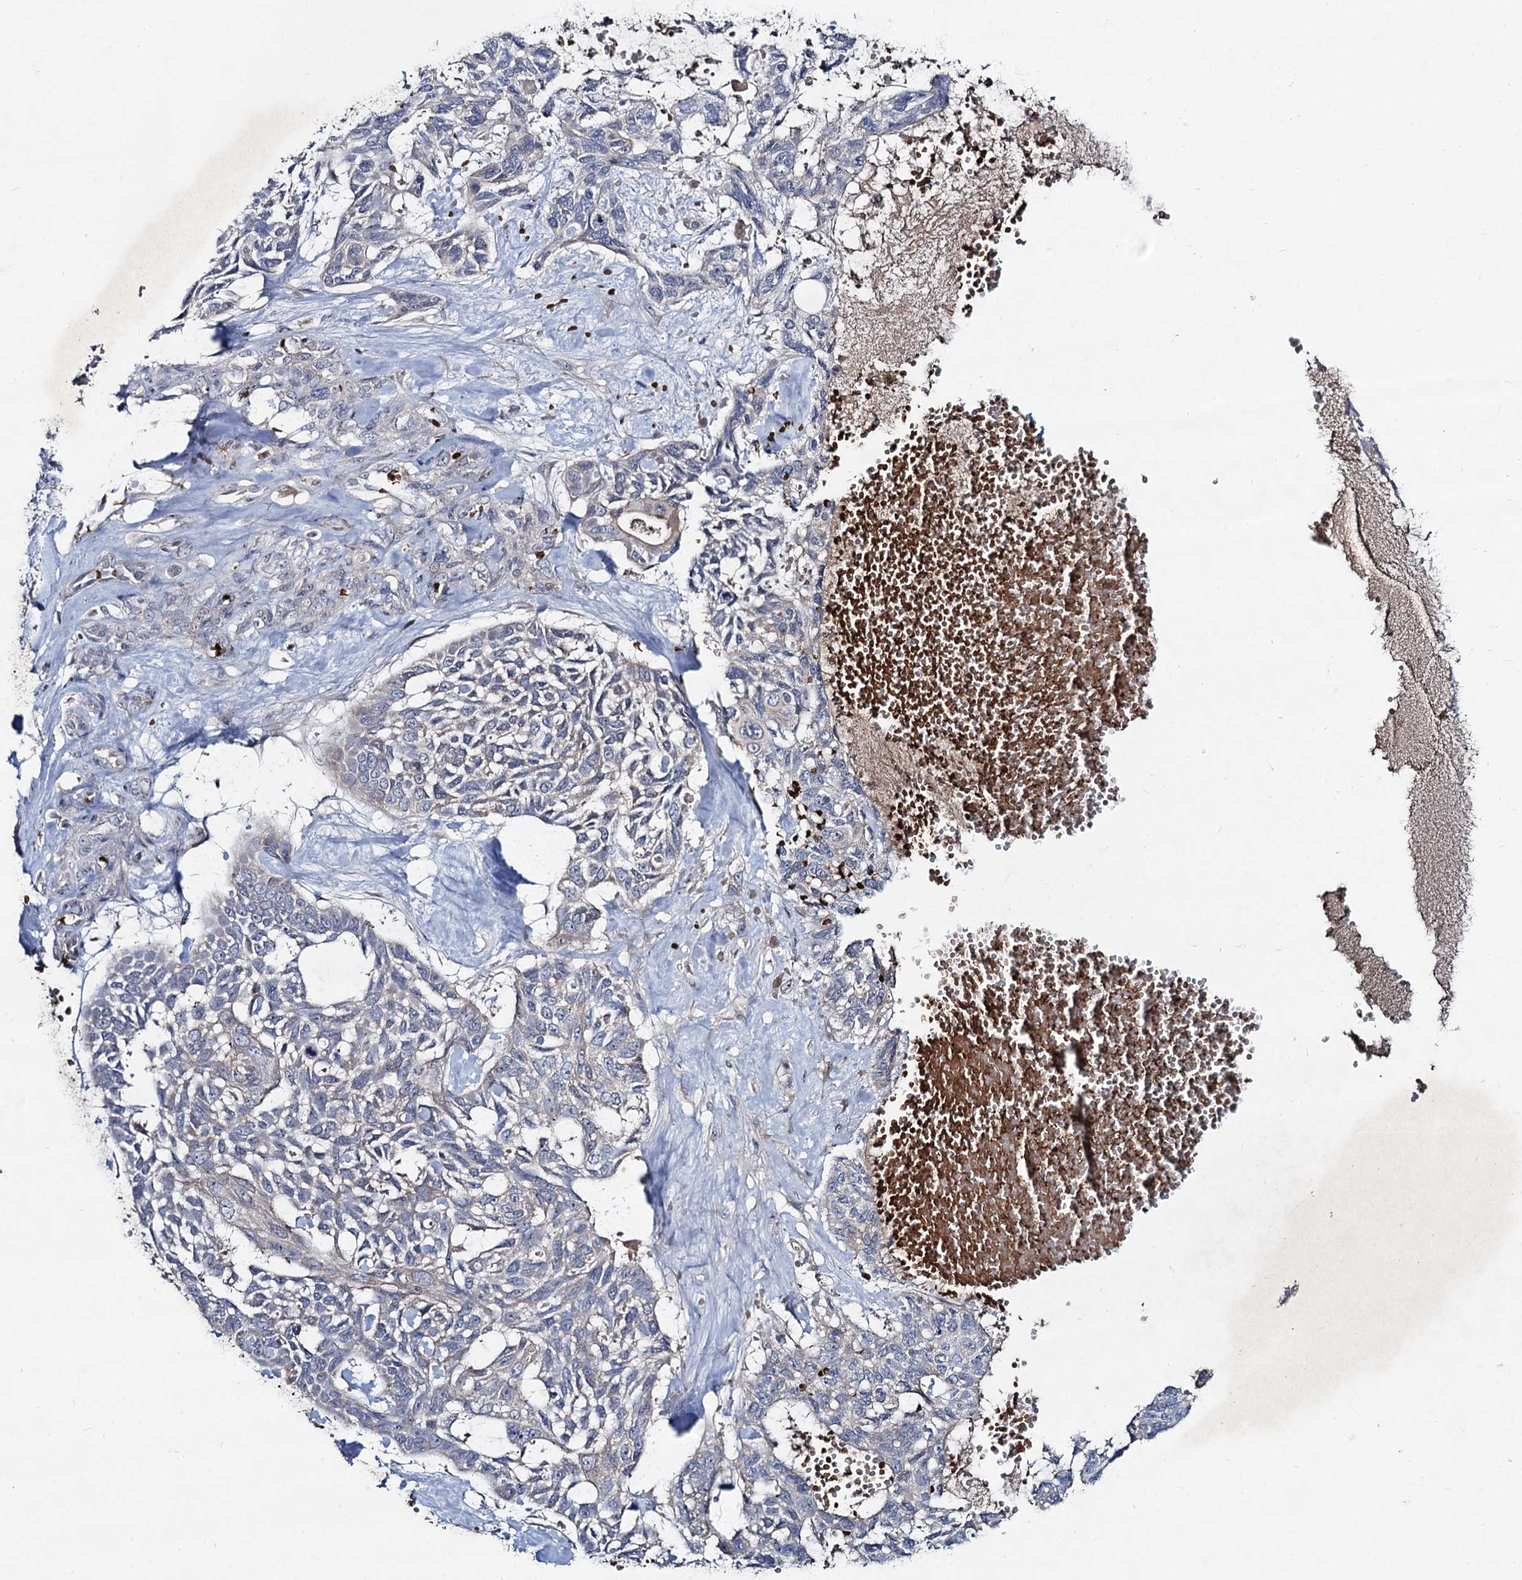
{"staining": {"intensity": "negative", "quantity": "none", "location": "none"}, "tissue": "skin cancer", "cell_type": "Tumor cells", "image_type": "cancer", "snomed": [{"axis": "morphology", "description": "Basal cell carcinoma"}, {"axis": "topography", "description": "Skin"}], "caption": "Tumor cells show no significant staining in skin cancer.", "gene": "RNF6", "patient": {"sex": "male", "age": 88}}